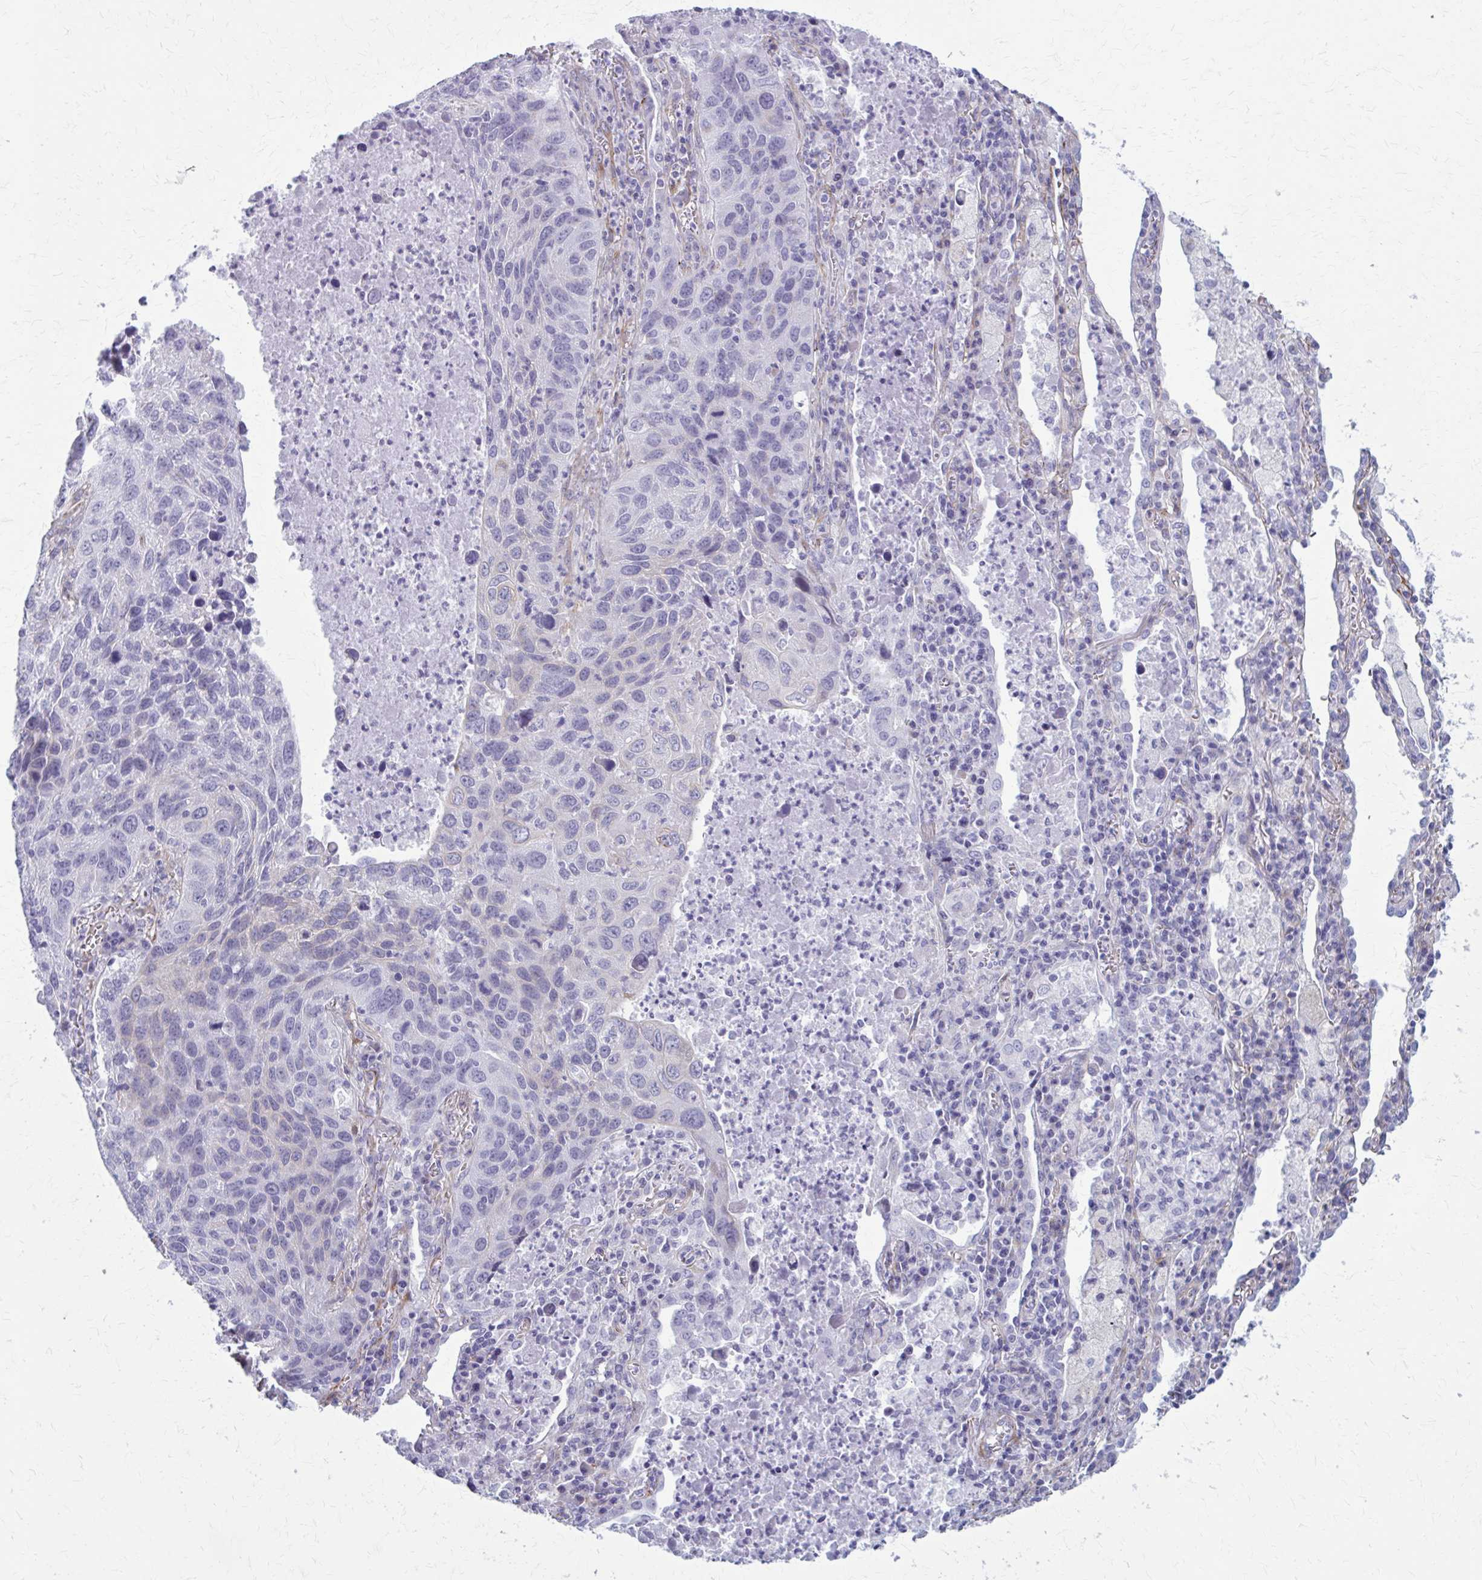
{"staining": {"intensity": "negative", "quantity": "none", "location": "none"}, "tissue": "lung cancer", "cell_type": "Tumor cells", "image_type": "cancer", "snomed": [{"axis": "morphology", "description": "Squamous cell carcinoma, NOS"}, {"axis": "topography", "description": "Lung"}], "caption": "Histopathology image shows no significant protein expression in tumor cells of squamous cell carcinoma (lung).", "gene": "AKAP12", "patient": {"sex": "female", "age": 61}}